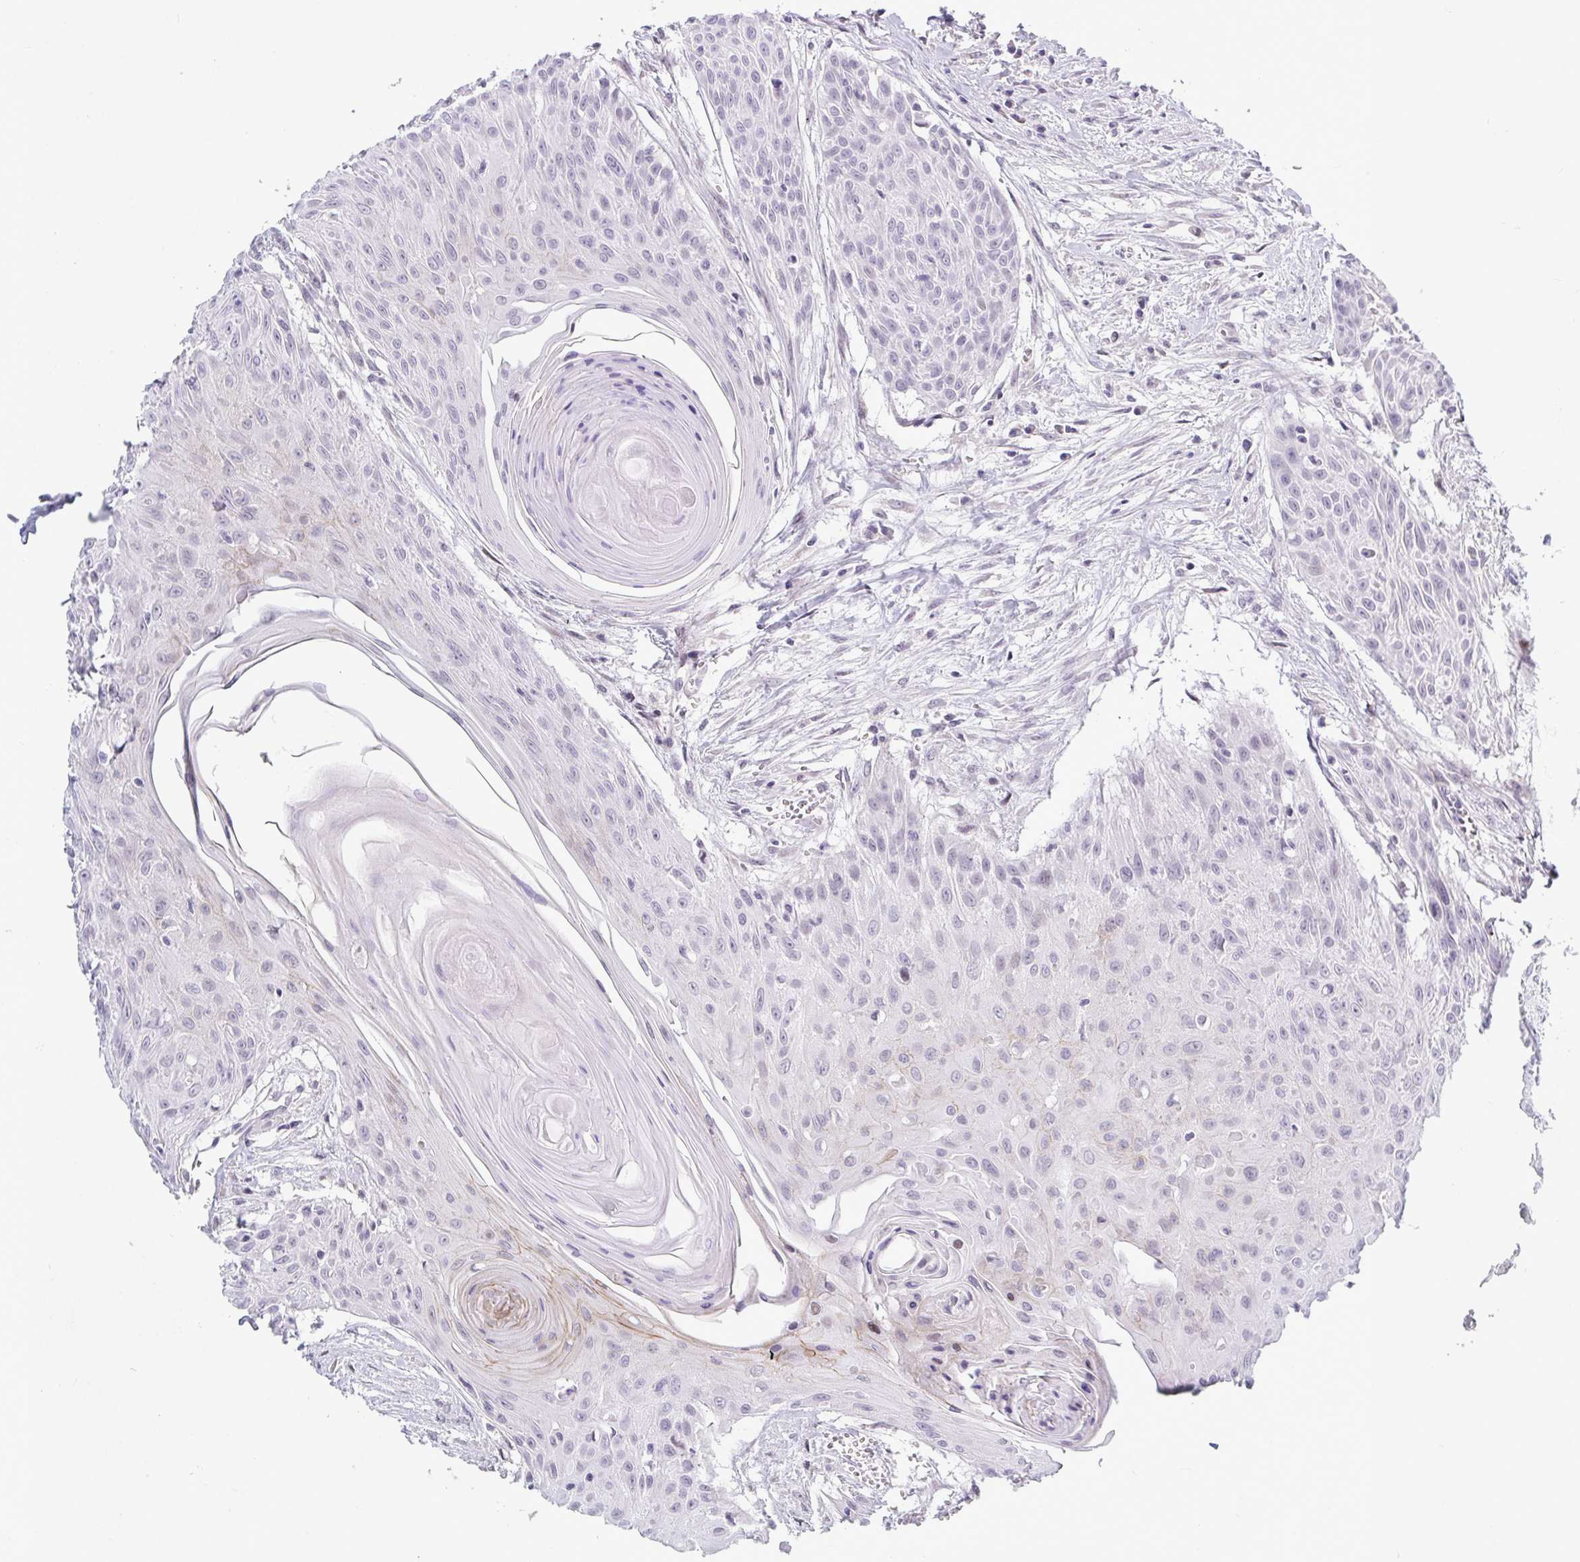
{"staining": {"intensity": "negative", "quantity": "none", "location": "none"}, "tissue": "head and neck cancer", "cell_type": "Tumor cells", "image_type": "cancer", "snomed": [{"axis": "morphology", "description": "Squamous cell carcinoma, NOS"}, {"axis": "topography", "description": "Lymph node"}, {"axis": "topography", "description": "Salivary gland"}, {"axis": "topography", "description": "Head-Neck"}], "caption": "Immunohistochemistry histopathology image of human squamous cell carcinoma (head and neck) stained for a protein (brown), which displays no staining in tumor cells.", "gene": "TCEAL8", "patient": {"sex": "female", "age": 74}}